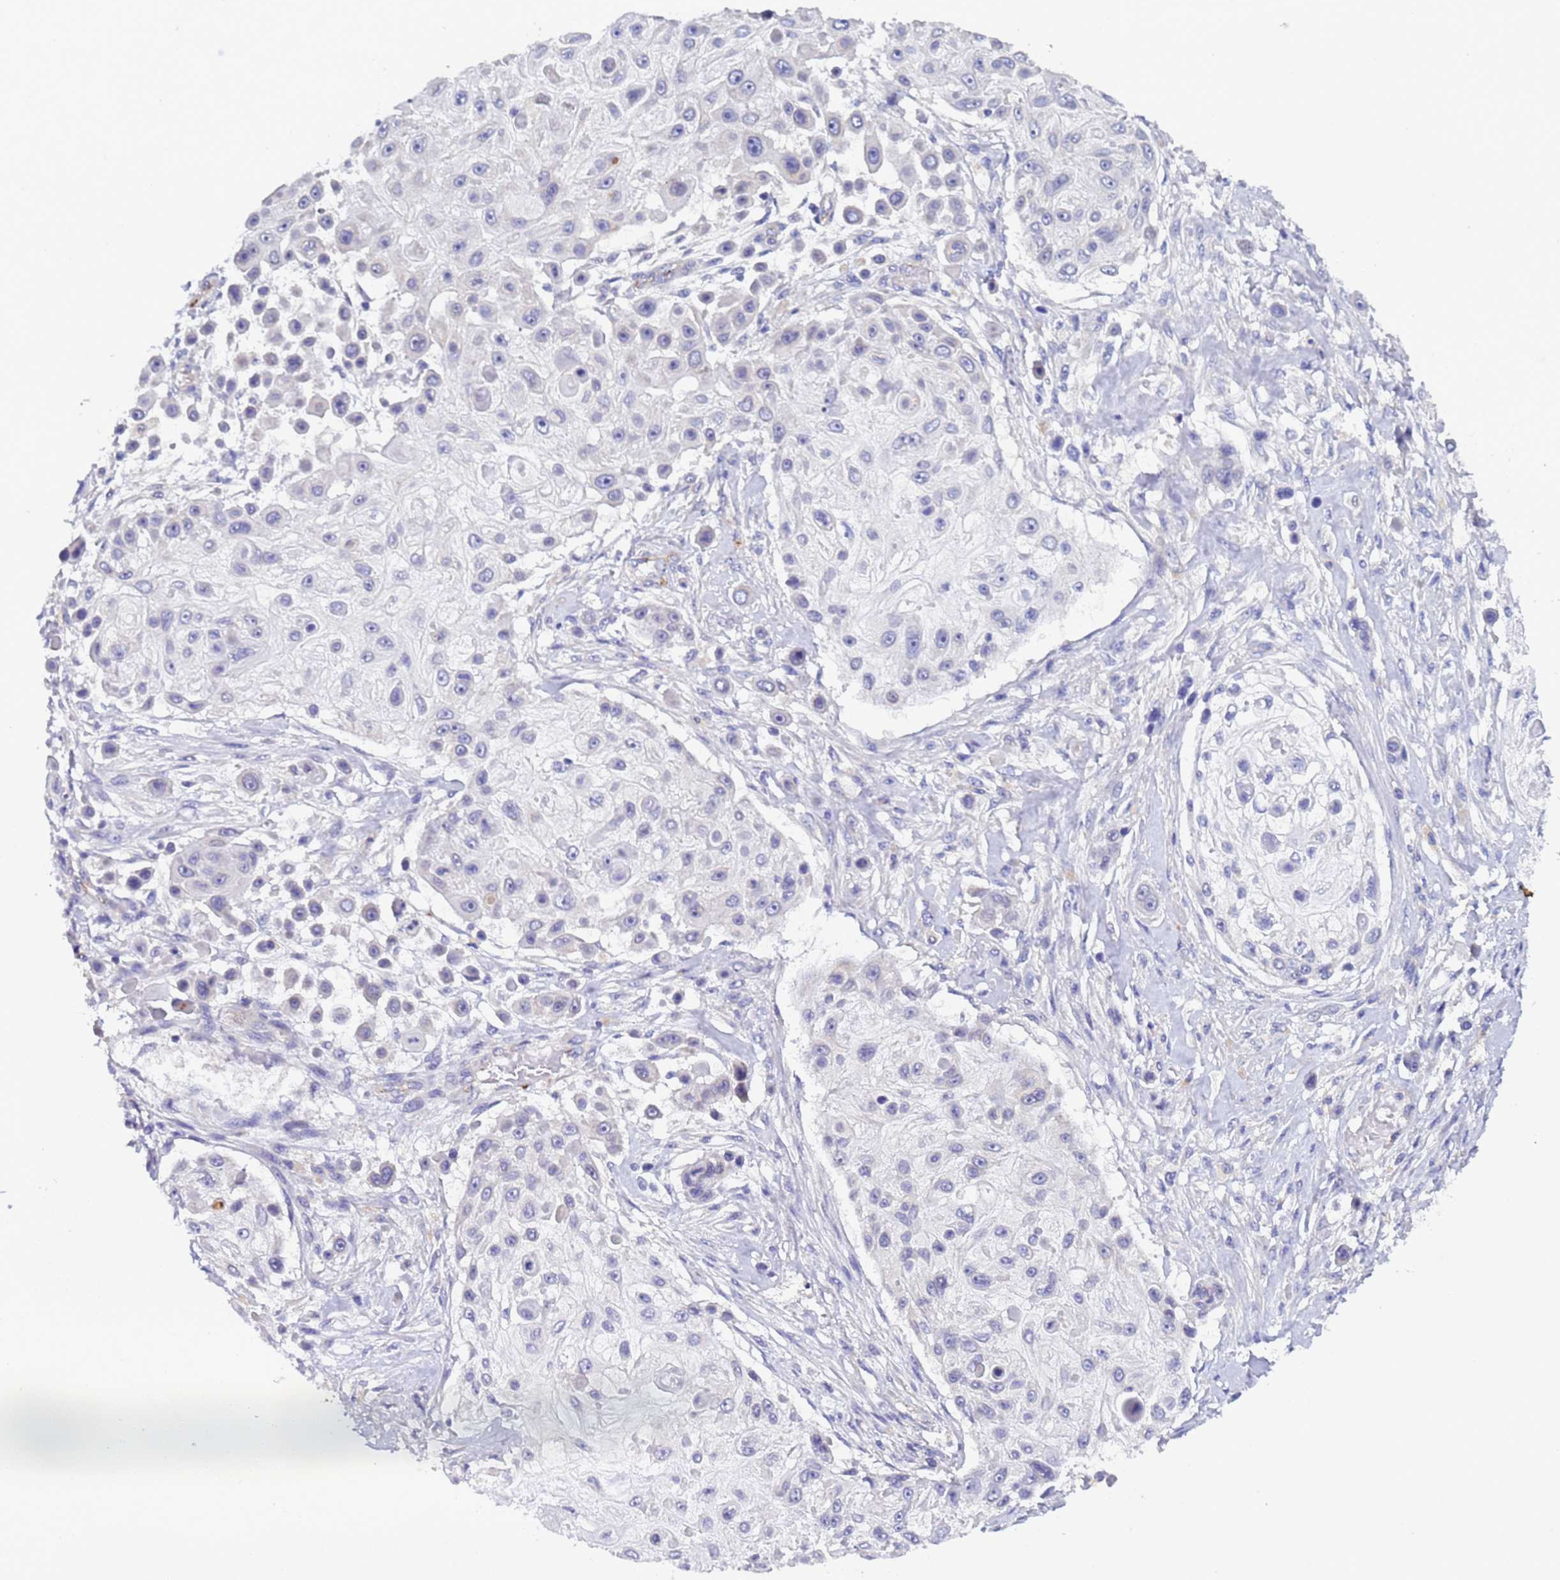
{"staining": {"intensity": "negative", "quantity": "none", "location": "none"}, "tissue": "skin cancer", "cell_type": "Tumor cells", "image_type": "cancer", "snomed": [{"axis": "morphology", "description": "Squamous cell carcinoma, NOS"}, {"axis": "topography", "description": "Skin"}], "caption": "This is an immunohistochemistry micrograph of human squamous cell carcinoma (skin). There is no expression in tumor cells.", "gene": "ZNF248", "patient": {"sex": "male", "age": 67}}